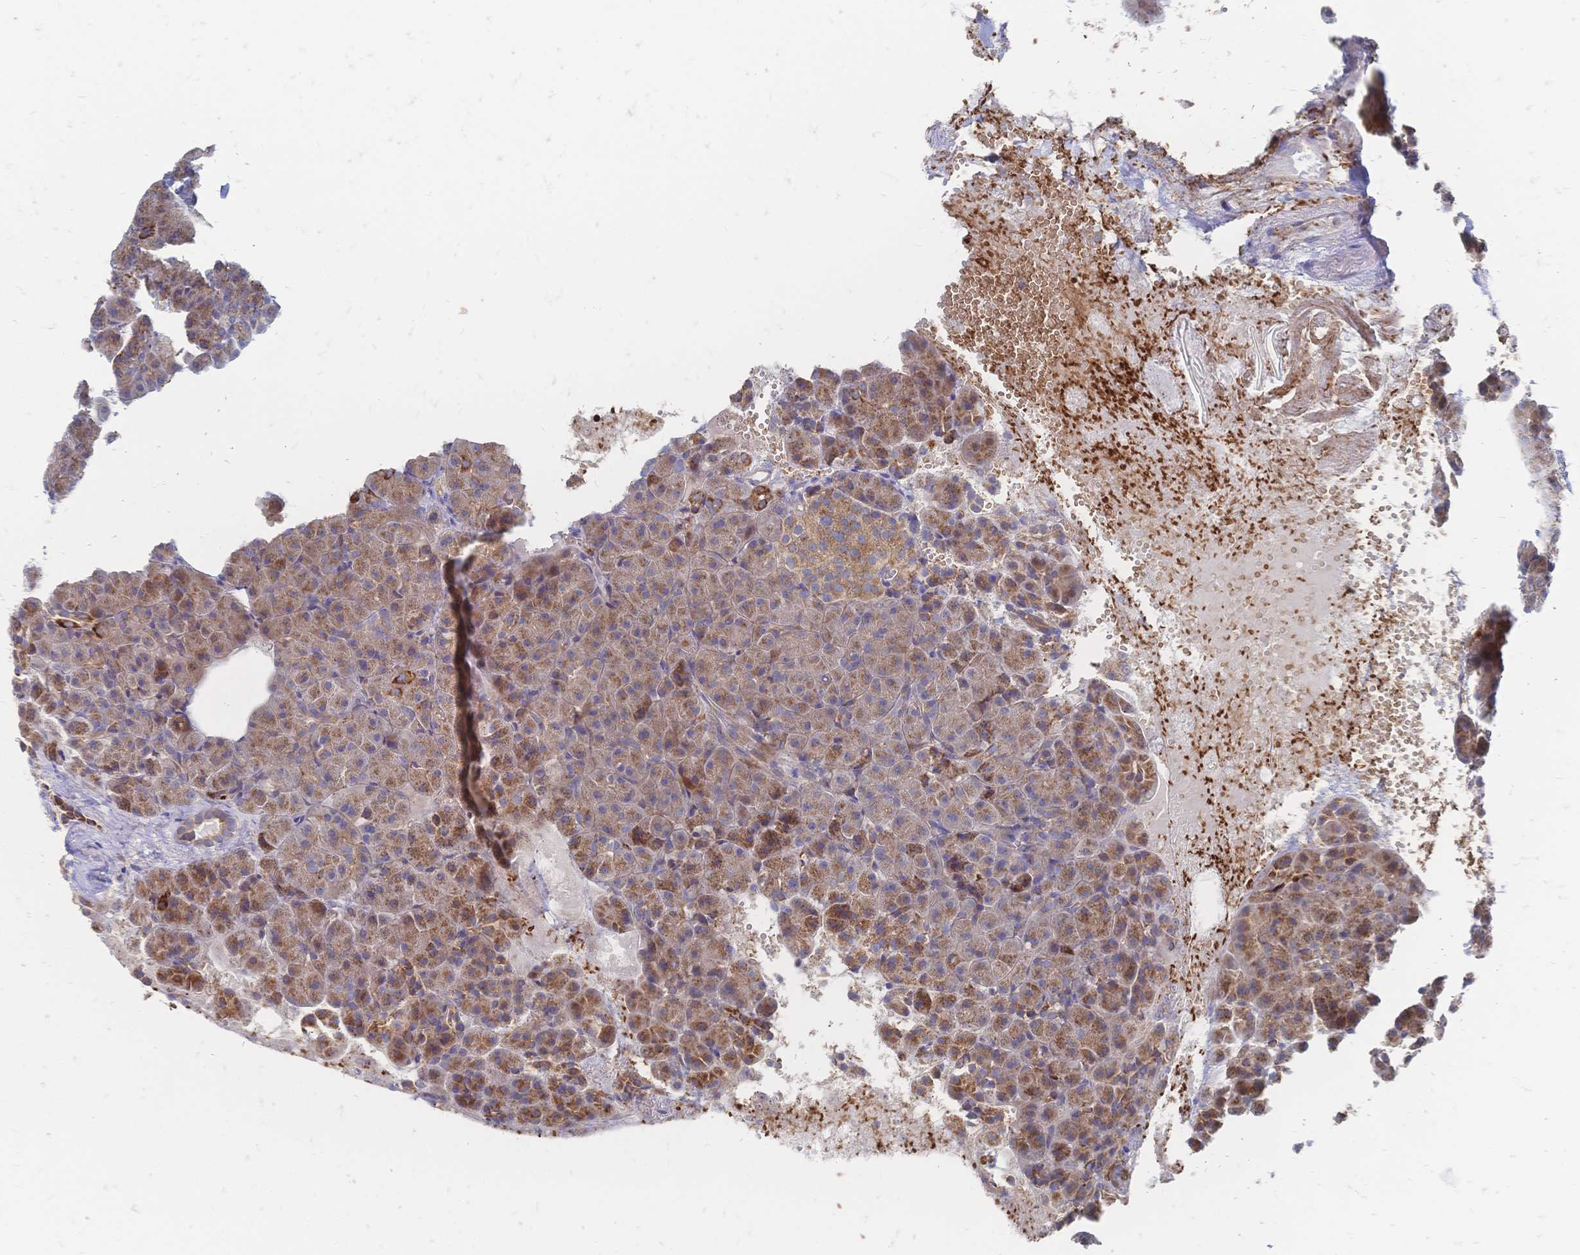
{"staining": {"intensity": "moderate", "quantity": ">75%", "location": "cytoplasmic/membranous"}, "tissue": "pancreas", "cell_type": "Exocrine glandular cells", "image_type": "normal", "snomed": [{"axis": "morphology", "description": "Normal tissue, NOS"}, {"axis": "topography", "description": "Pancreas"}], "caption": "Immunohistochemical staining of unremarkable pancreas shows moderate cytoplasmic/membranous protein positivity in about >75% of exocrine glandular cells.", "gene": "SORBS1", "patient": {"sex": "female", "age": 74}}